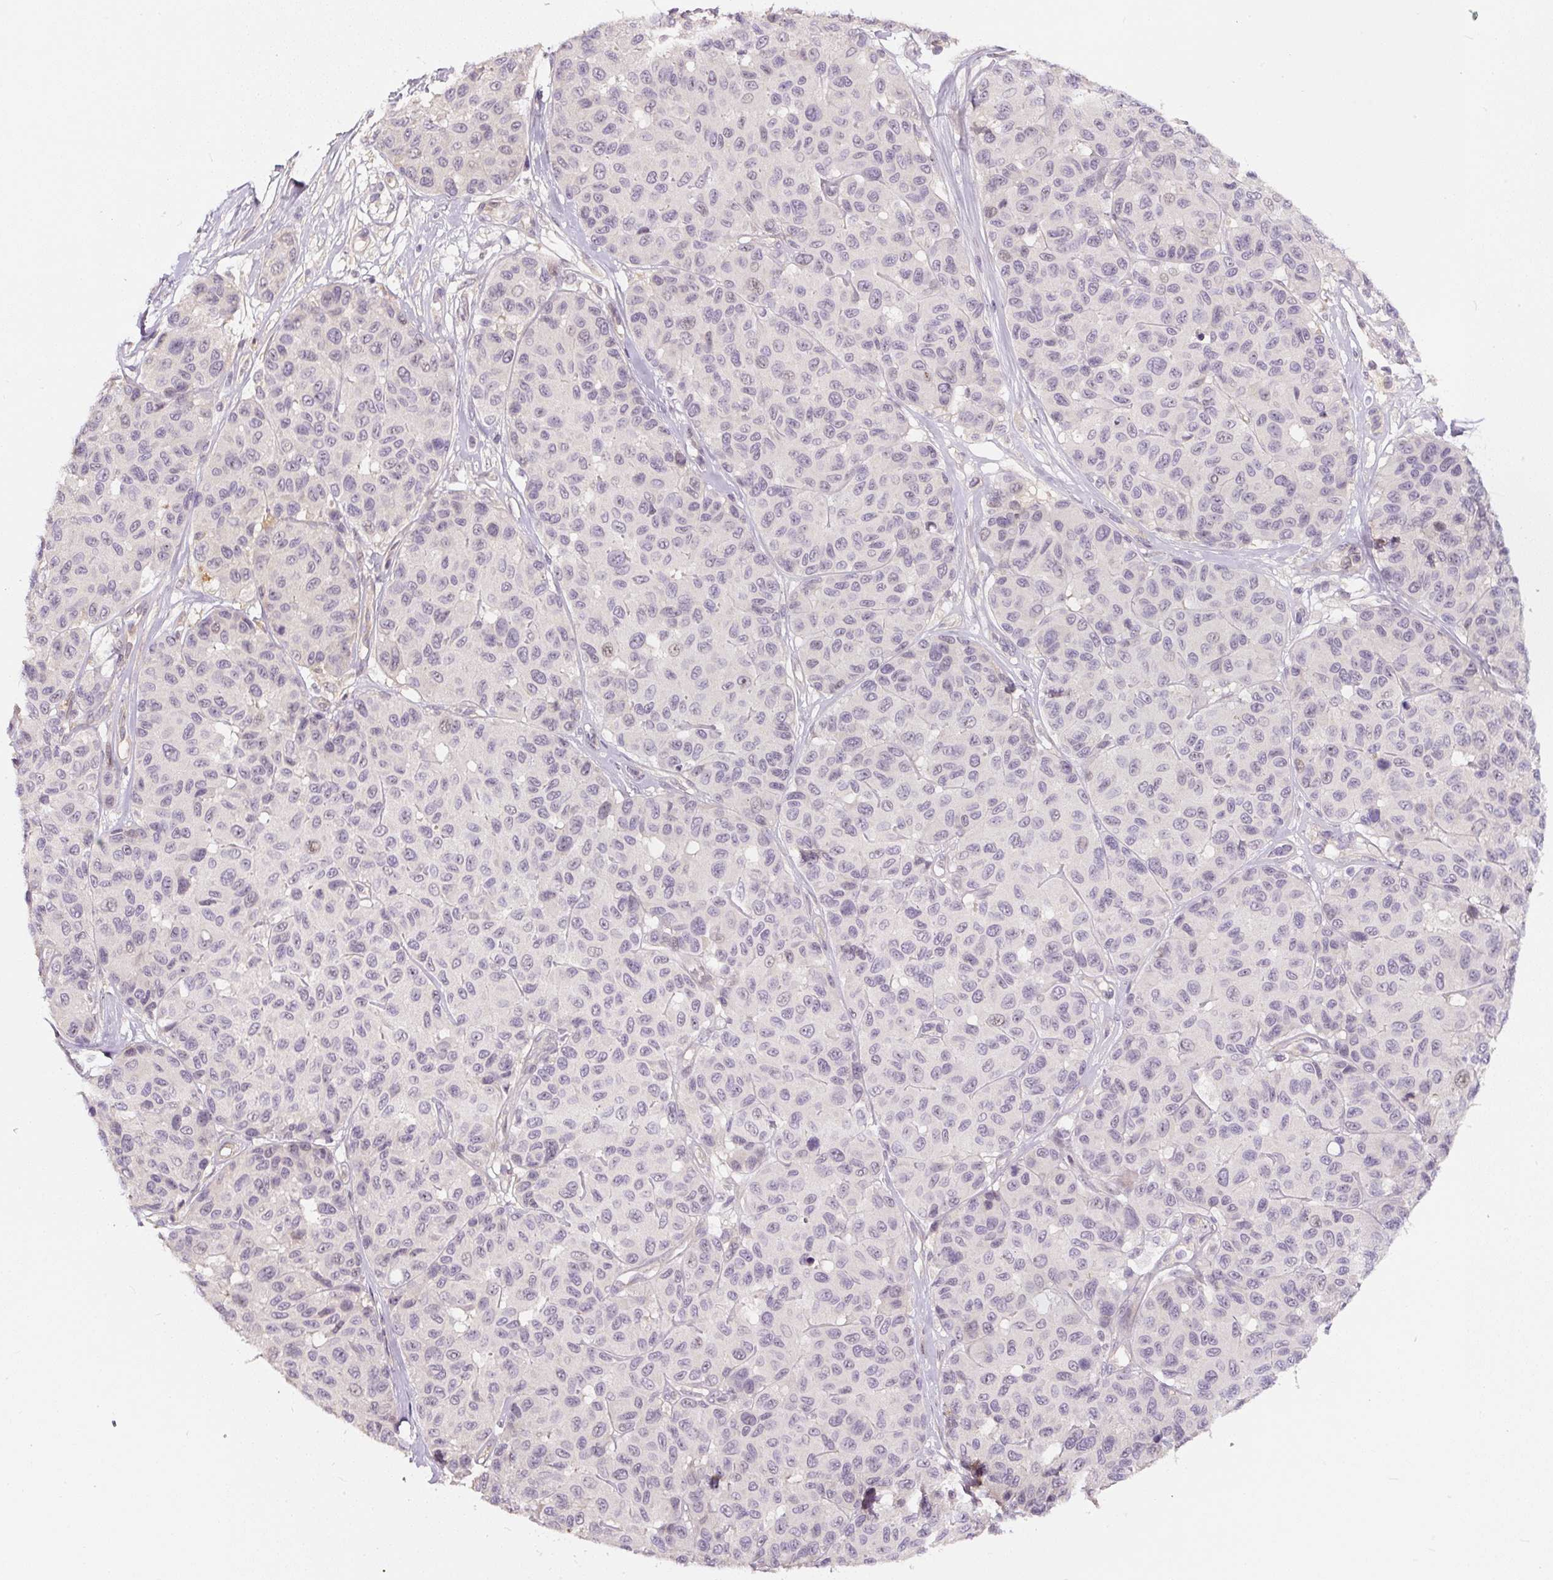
{"staining": {"intensity": "negative", "quantity": "none", "location": "none"}, "tissue": "melanoma", "cell_type": "Tumor cells", "image_type": "cancer", "snomed": [{"axis": "morphology", "description": "Malignant melanoma, NOS"}, {"axis": "topography", "description": "Skin"}], "caption": "Immunohistochemistry (IHC) of human melanoma exhibits no staining in tumor cells.", "gene": "PWWP3B", "patient": {"sex": "female", "age": 66}}